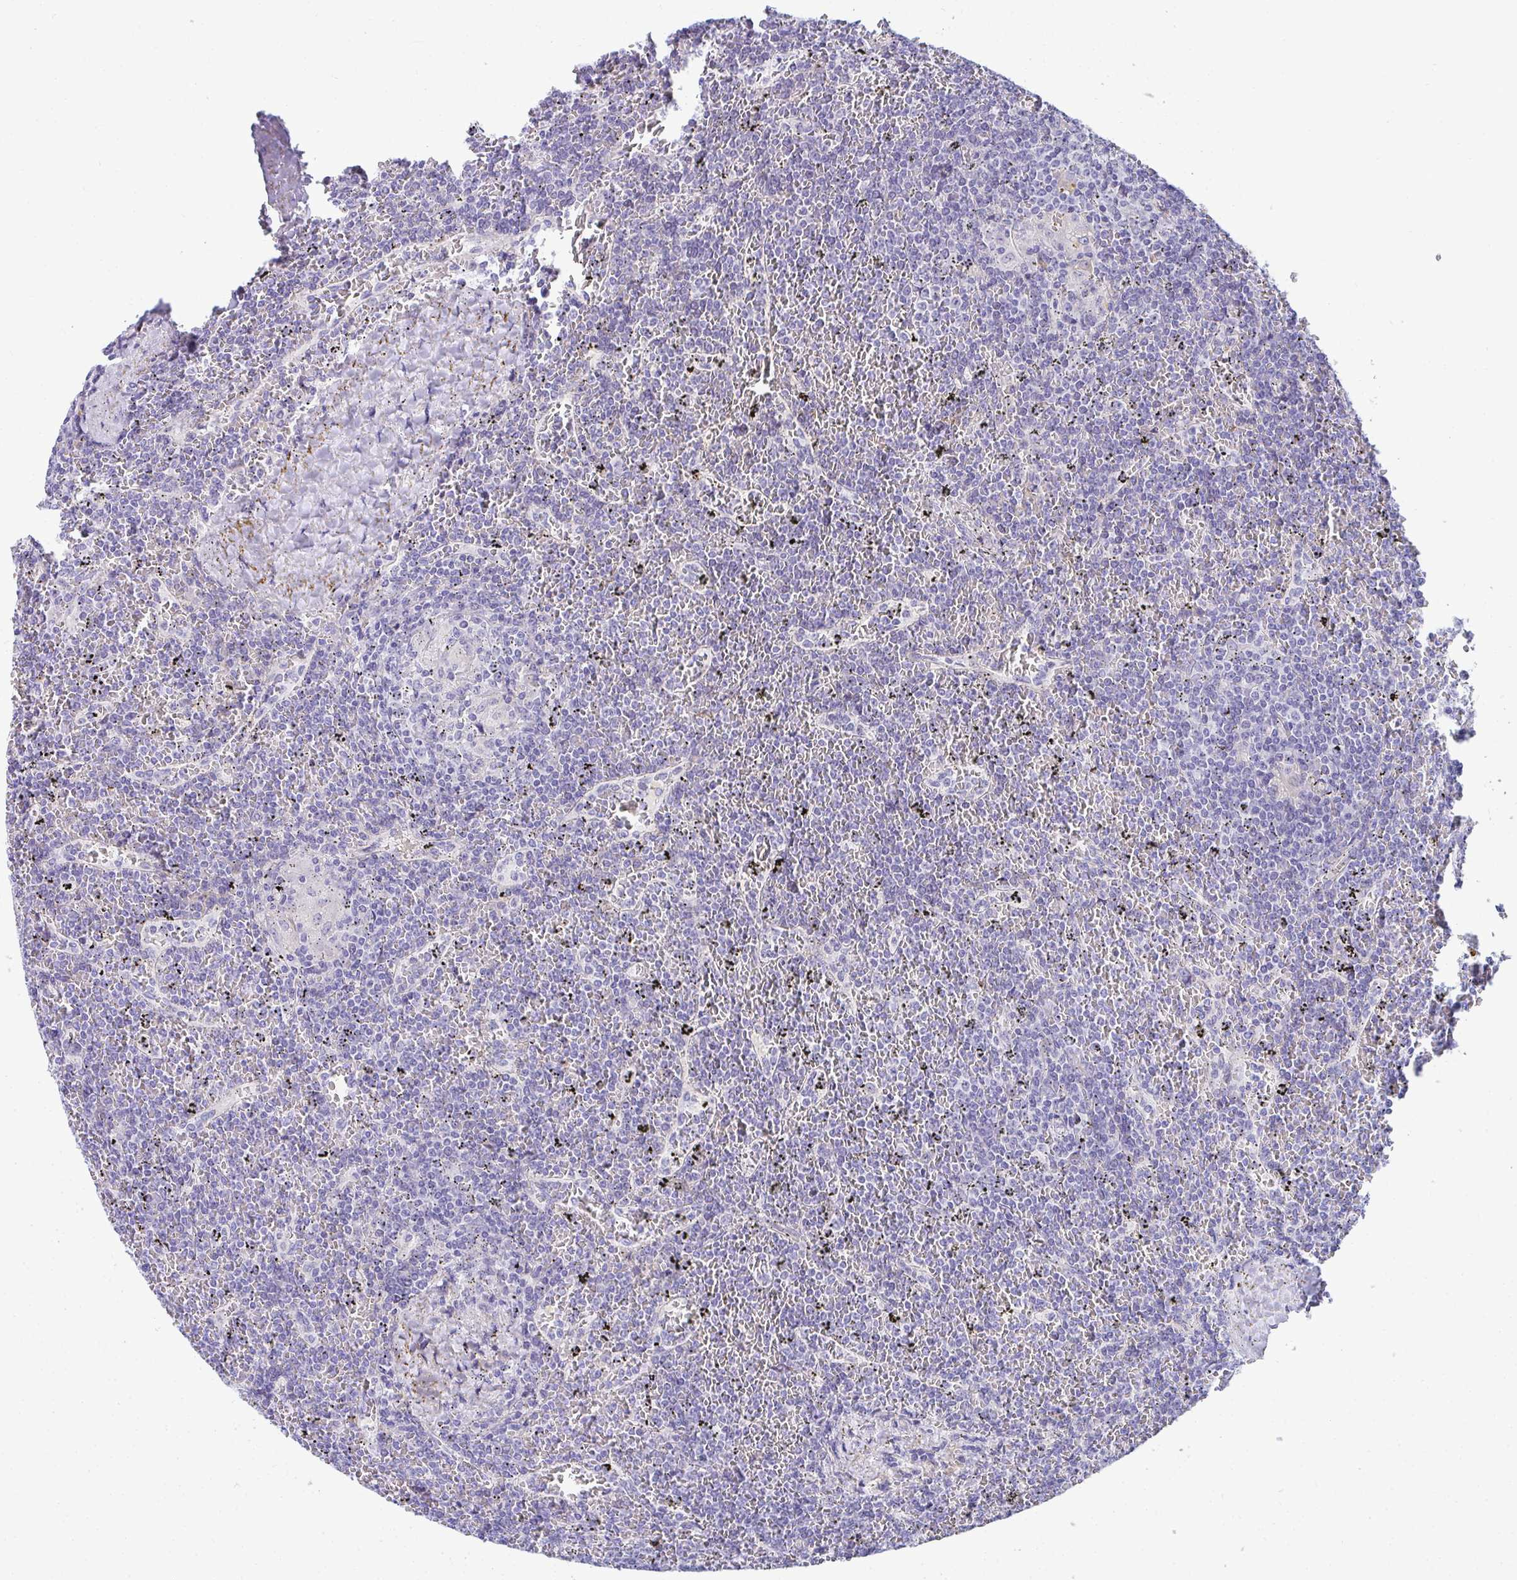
{"staining": {"intensity": "negative", "quantity": "none", "location": "none"}, "tissue": "lymphoma", "cell_type": "Tumor cells", "image_type": "cancer", "snomed": [{"axis": "morphology", "description": "Malignant lymphoma, non-Hodgkin's type, Low grade"}, {"axis": "topography", "description": "Spleen"}], "caption": "This is an immunohistochemistry photomicrograph of malignant lymphoma, non-Hodgkin's type (low-grade). There is no positivity in tumor cells.", "gene": "AK5", "patient": {"sex": "female", "age": 19}}